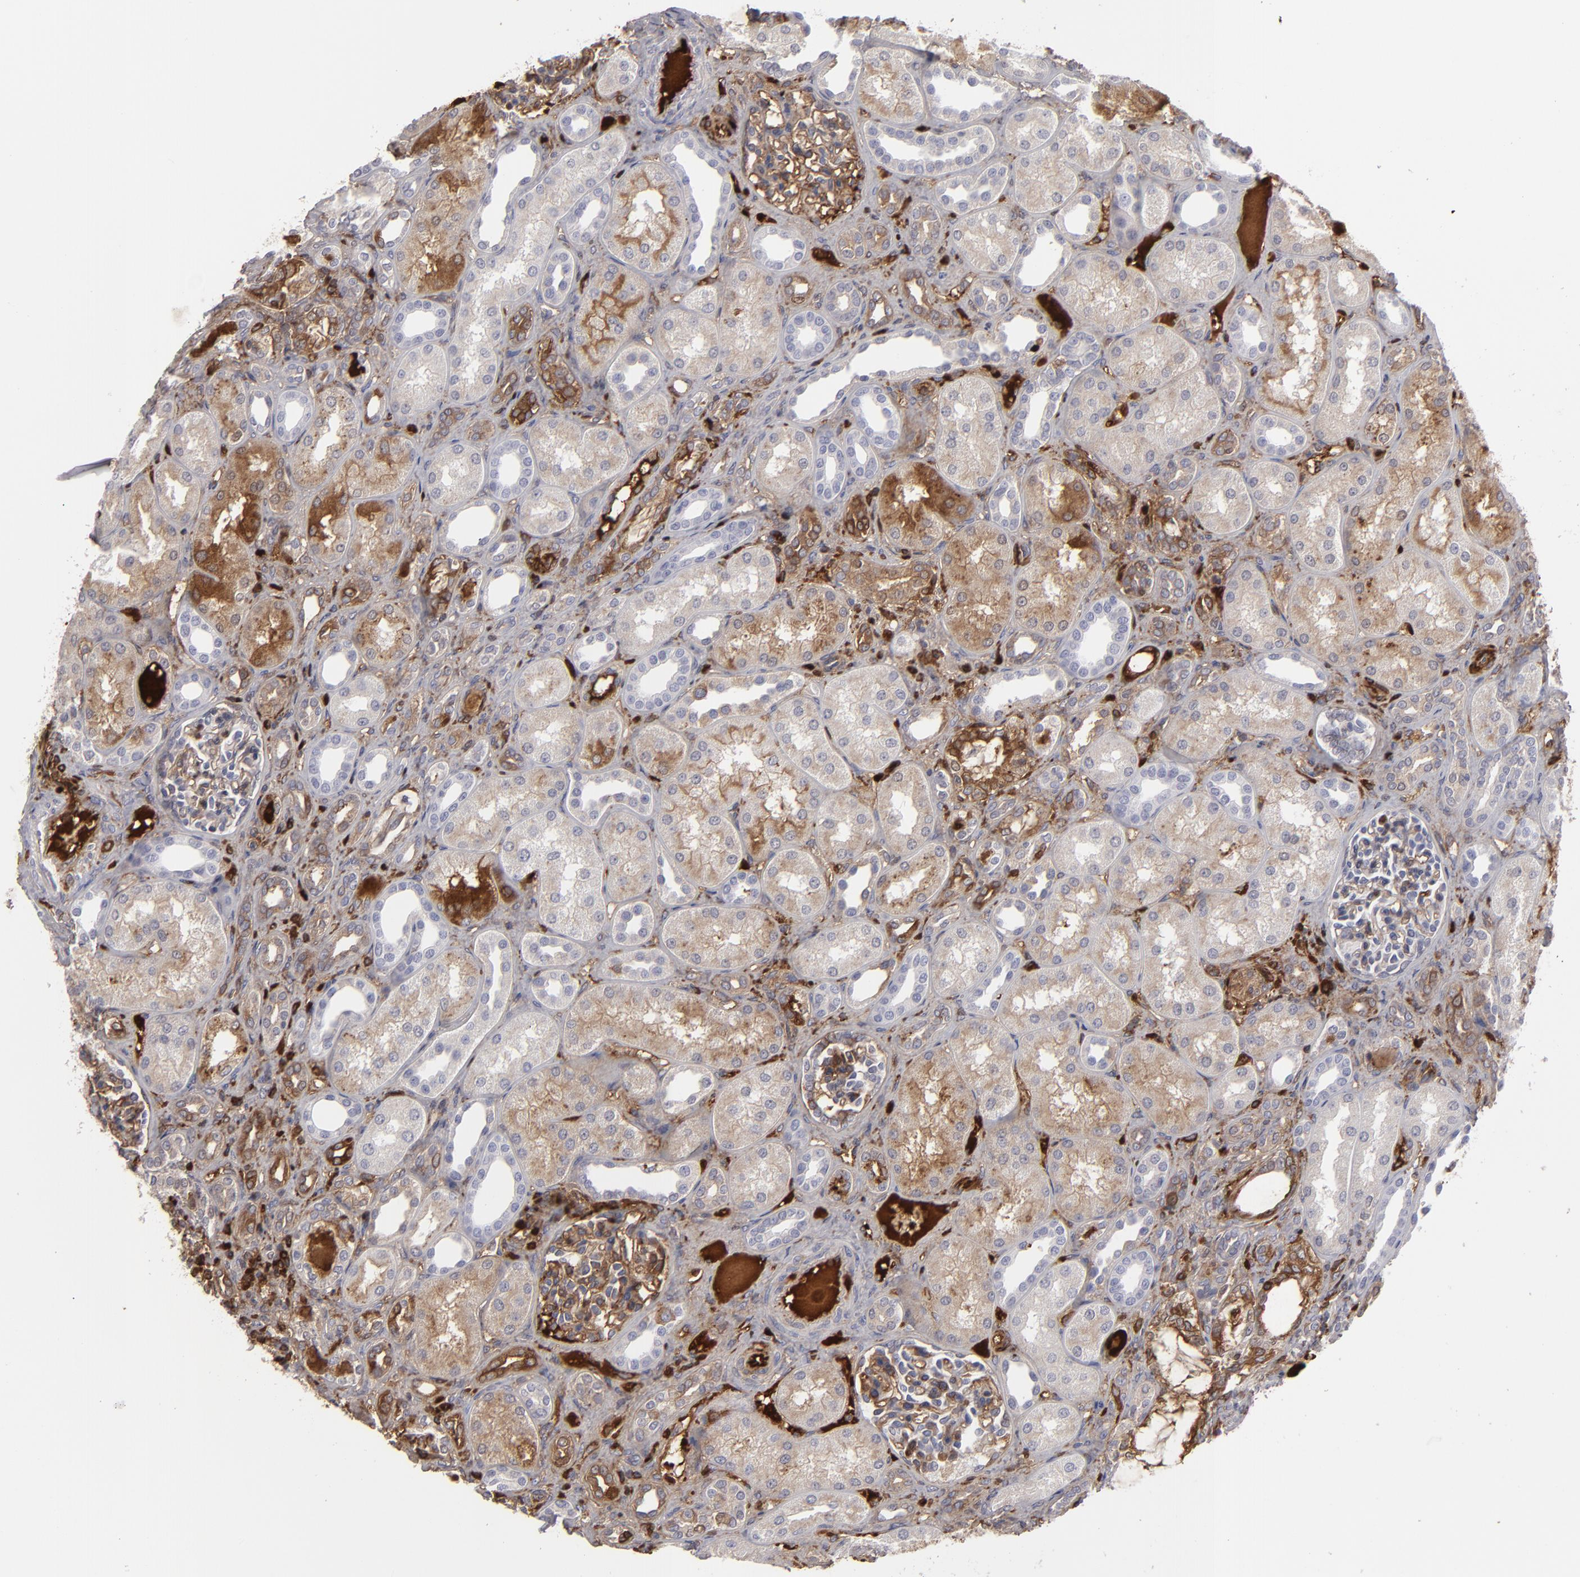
{"staining": {"intensity": "negative", "quantity": "none", "location": "none"}, "tissue": "kidney", "cell_type": "Cells in glomeruli", "image_type": "normal", "snomed": [{"axis": "morphology", "description": "Normal tissue, NOS"}, {"axis": "topography", "description": "Kidney"}], "caption": "An IHC histopathology image of unremarkable kidney is shown. There is no staining in cells in glomeruli of kidney. The staining is performed using DAB brown chromogen with nuclei counter-stained in using hematoxylin.", "gene": "LRG1", "patient": {"sex": "male", "age": 7}}